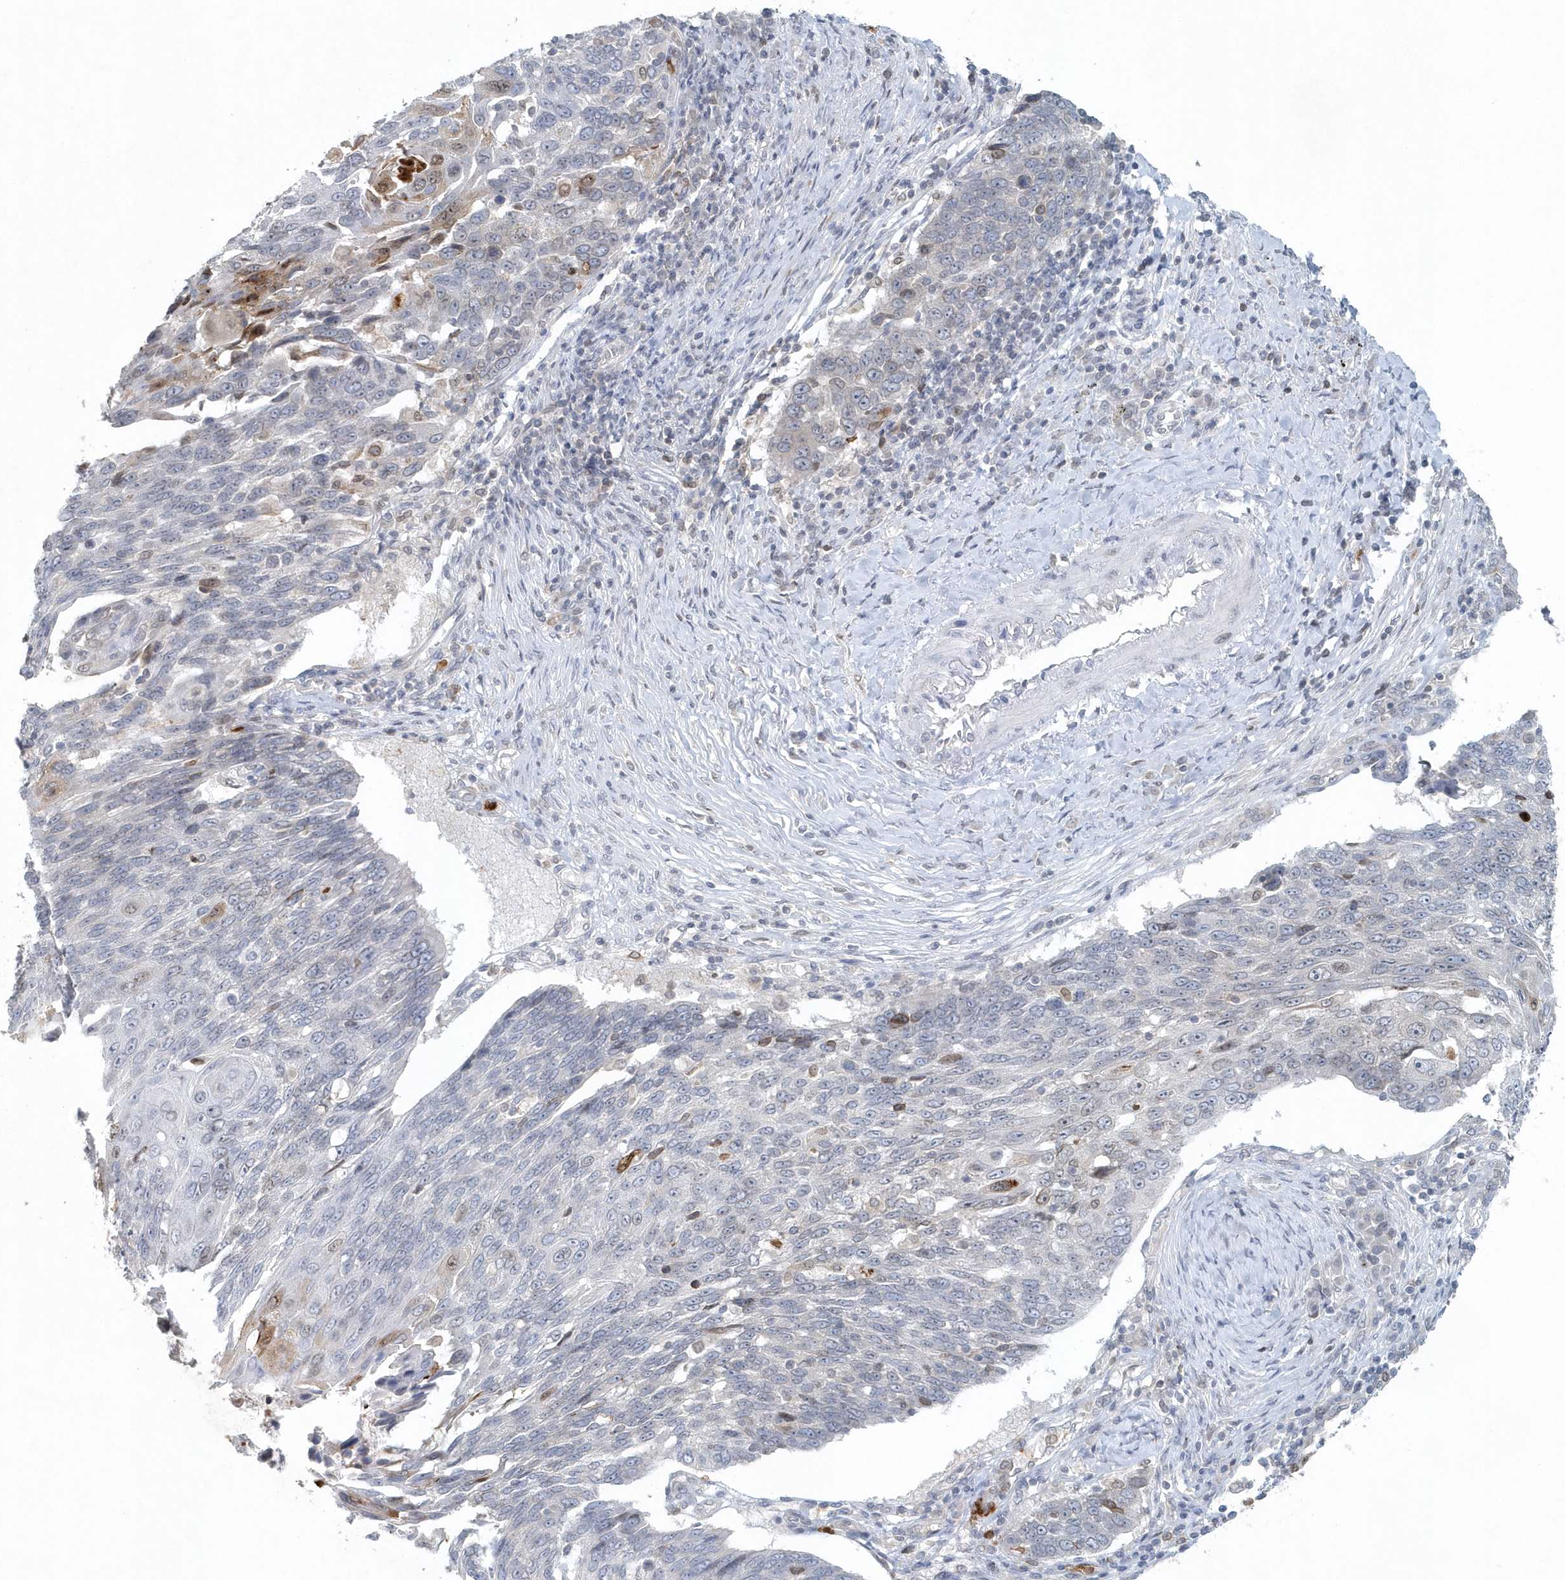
{"staining": {"intensity": "moderate", "quantity": "<25%", "location": "nuclear"}, "tissue": "lung cancer", "cell_type": "Tumor cells", "image_type": "cancer", "snomed": [{"axis": "morphology", "description": "Squamous cell carcinoma, NOS"}, {"axis": "topography", "description": "Lung"}], "caption": "High-power microscopy captured an IHC micrograph of squamous cell carcinoma (lung), revealing moderate nuclear staining in about <25% of tumor cells. The staining was performed using DAB (3,3'-diaminobenzidine) to visualize the protein expression in brown, while the nuclei were stained in blue with hematoxylin (Magnification: 20x).", "gene": "NUP54", "patient": {"sex": "male", "age": 66}}